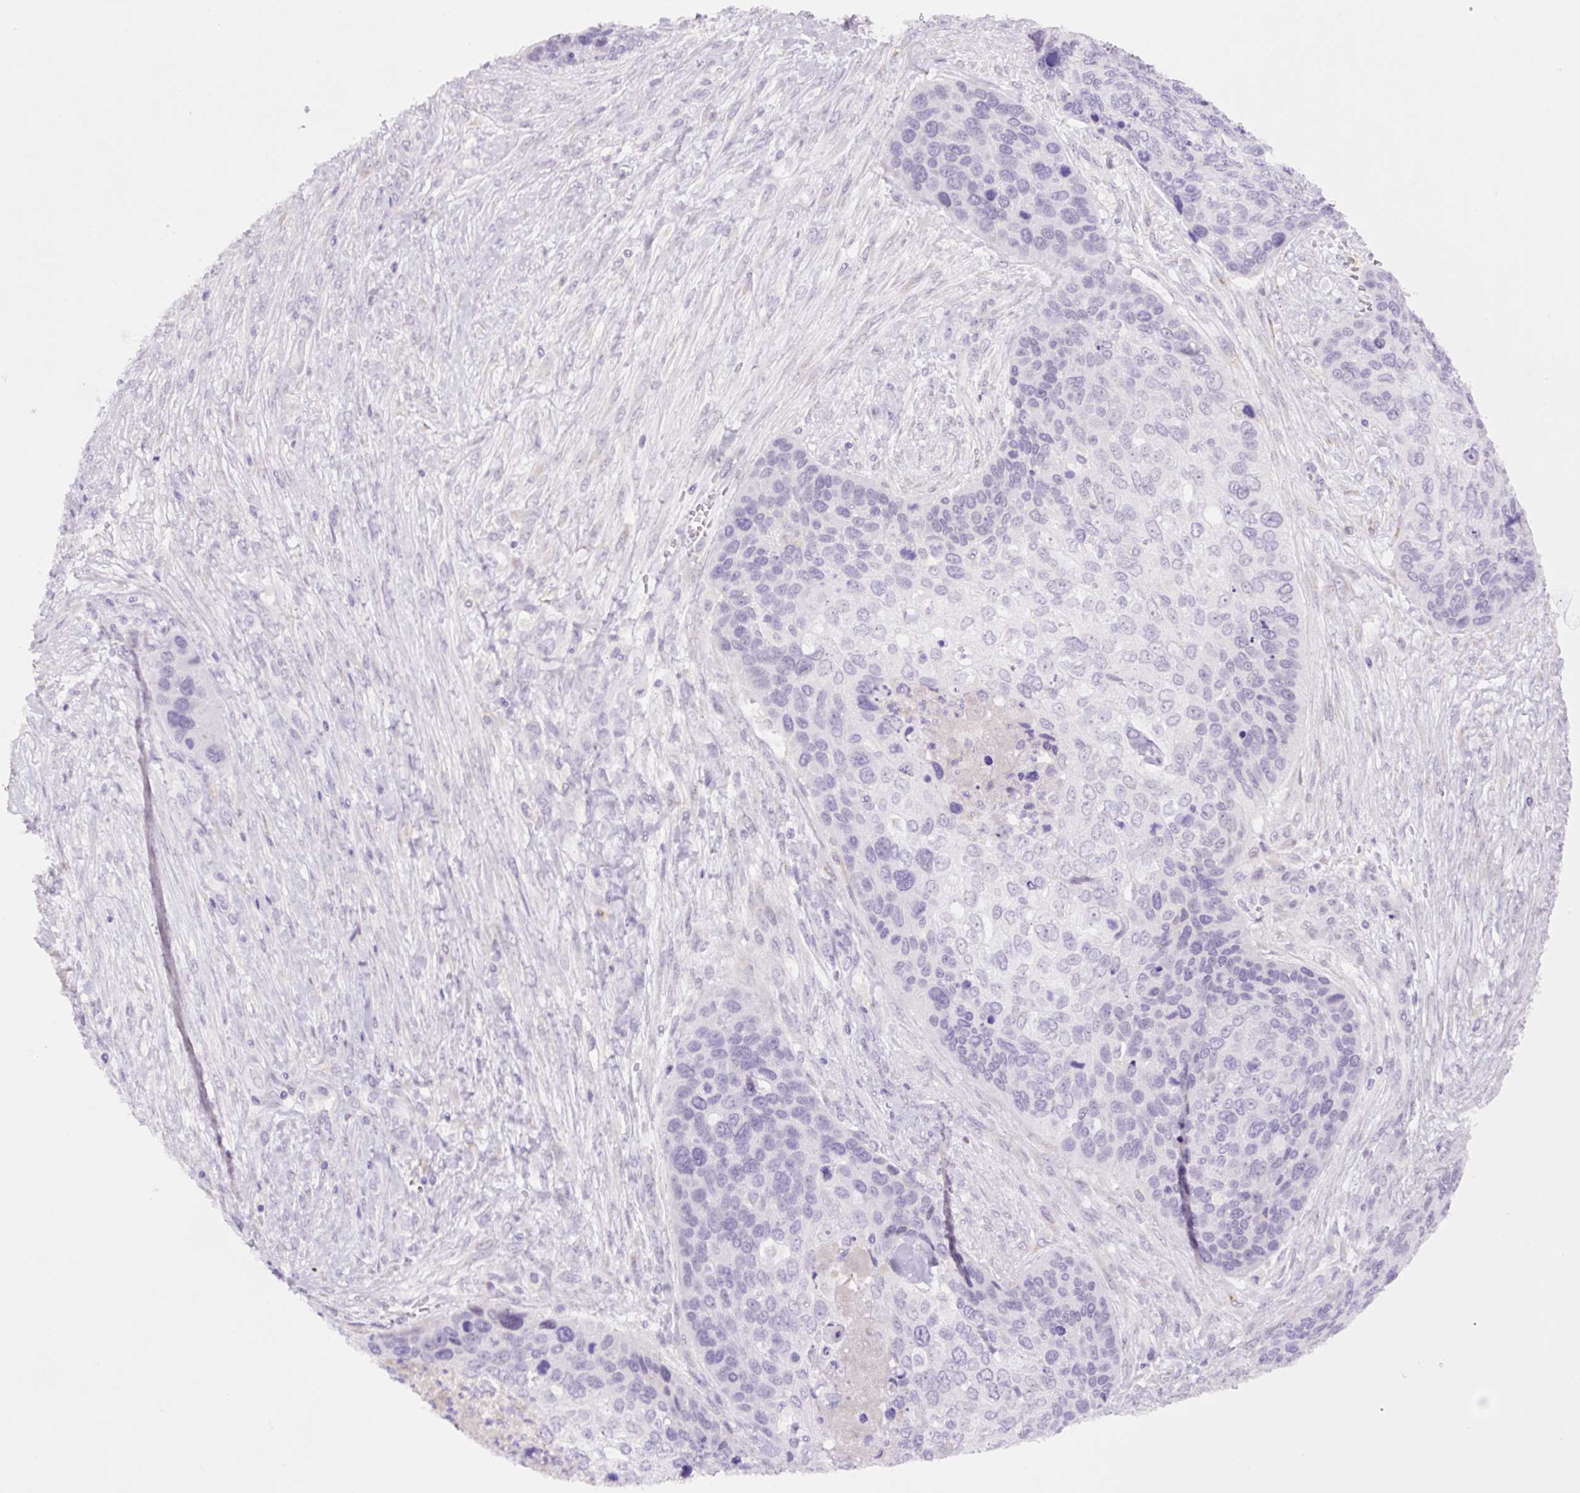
{"staining": {"intensity": "negative", "quantity": "none", "location": "none"}, "tissue": "skin cancer", "cell_type": "Tumor cells", "image_type": "cancer", "snomed": [{"axis": "morphology", "description": "Basal cell carcinoma"}, {"axis": "topography", "description": "Skin"}], "caption": "Image shows no protein staining in tumor cells of skin cancer (basal cell carcinoma) tissue. (Stains: DAB IHC with hematoxylin counter stain, Microscopy: brightfield microscopy at high magnification).", "gene": "MFSD3", "patient": {"sex": "female", "age": 74}}